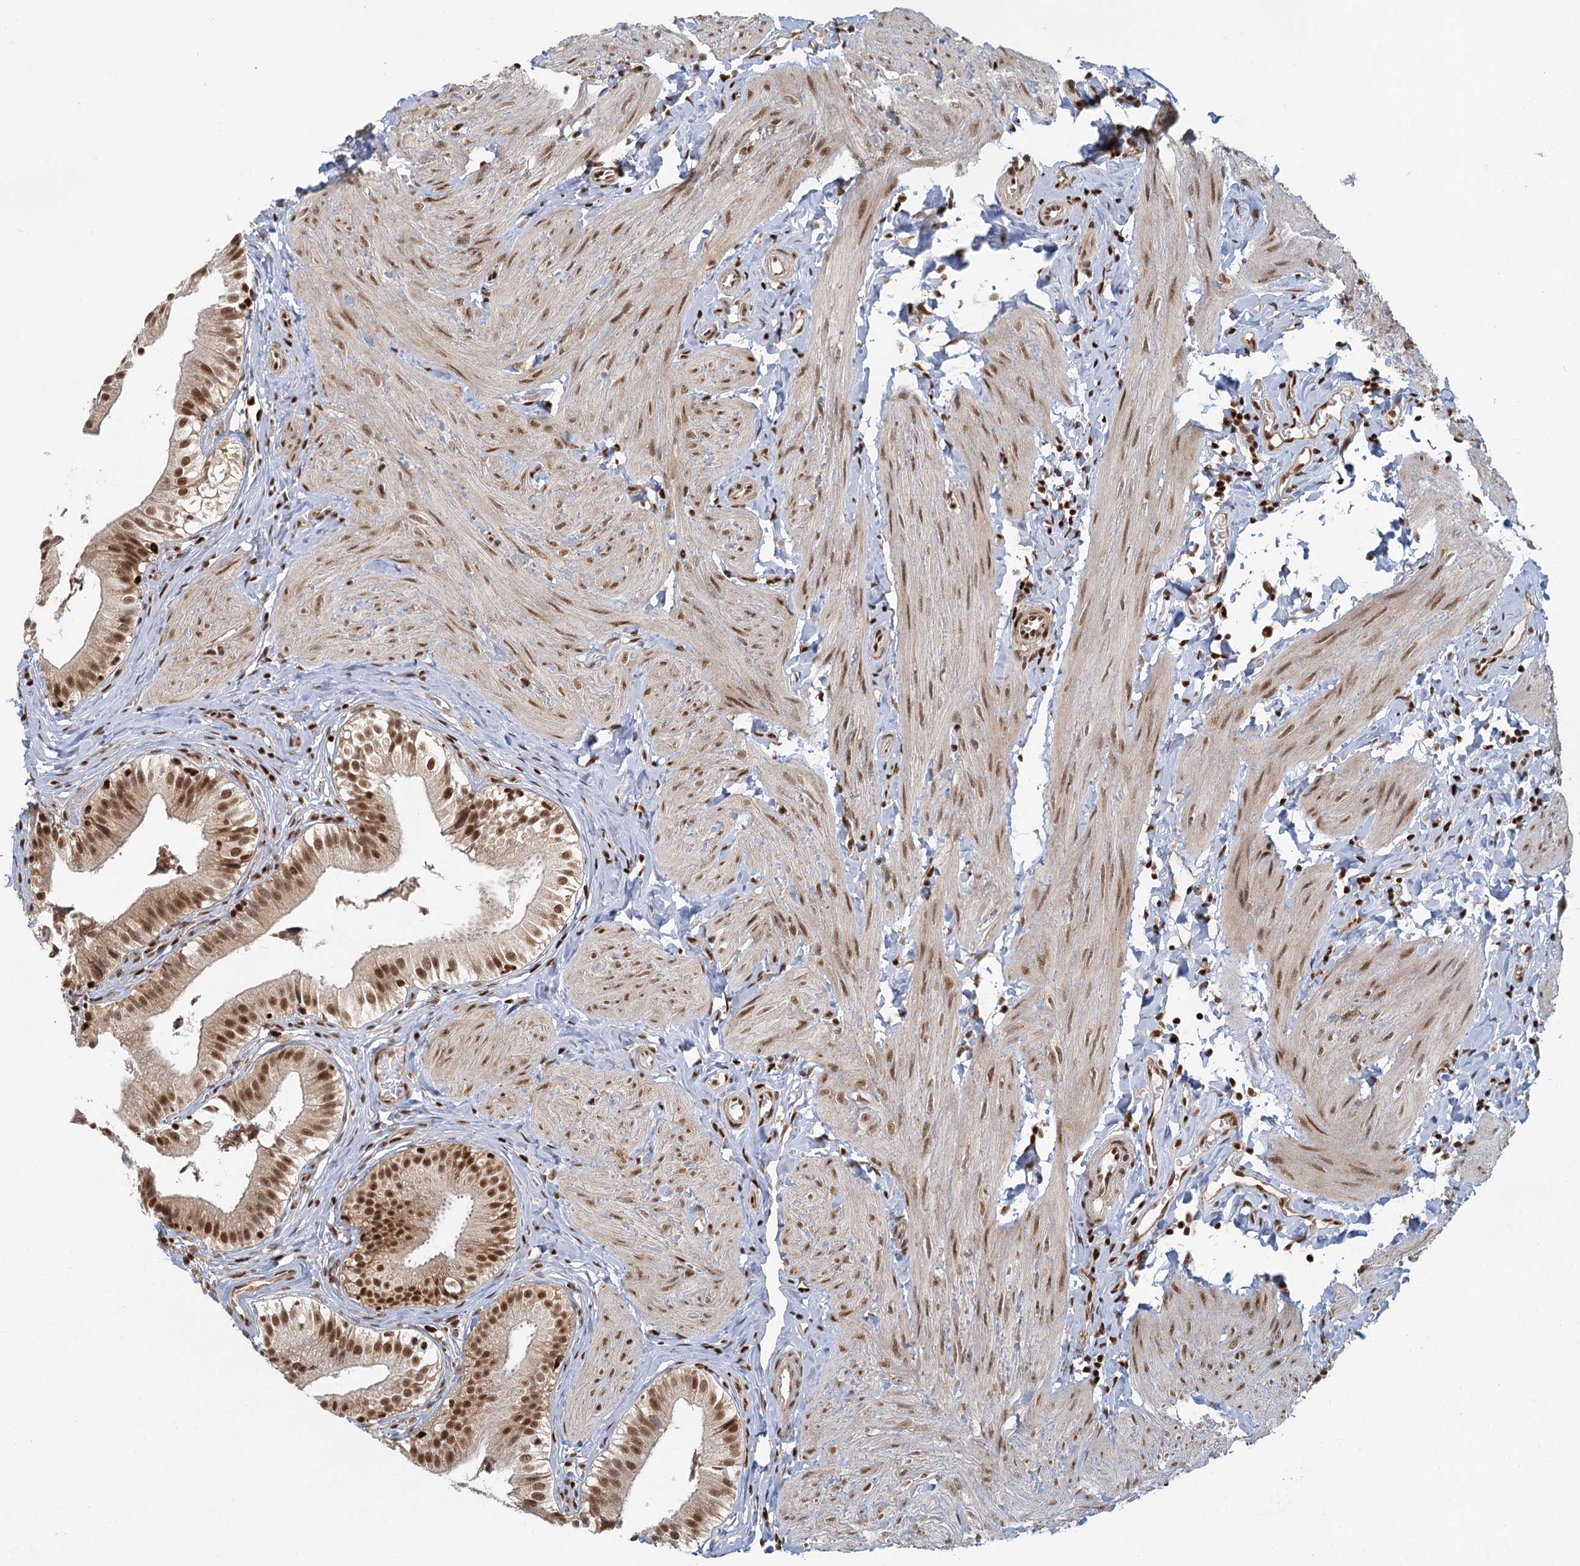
{"staining": {"intensity": "strong", "quantity": ">75%", "location": "nuclear"}, "tissue": "gallbladder", "cell_type": "Glandular cells", "image_type": "normal", "snomed": [{"axis": "morphology", "description": "Normal tissue, NOS"}, {"axis": "topography", "description": "Gallbladder"}], "caption": "Brown immunohistochemical staining in unremarkable gallbladder shows strong nuclear expression in about >75% of glandular cells. (Brightfield microscopy of DAB IHC at high magnification).", "gene": "GPATCH11", "patient": {"sex": "female", "age": 47}}